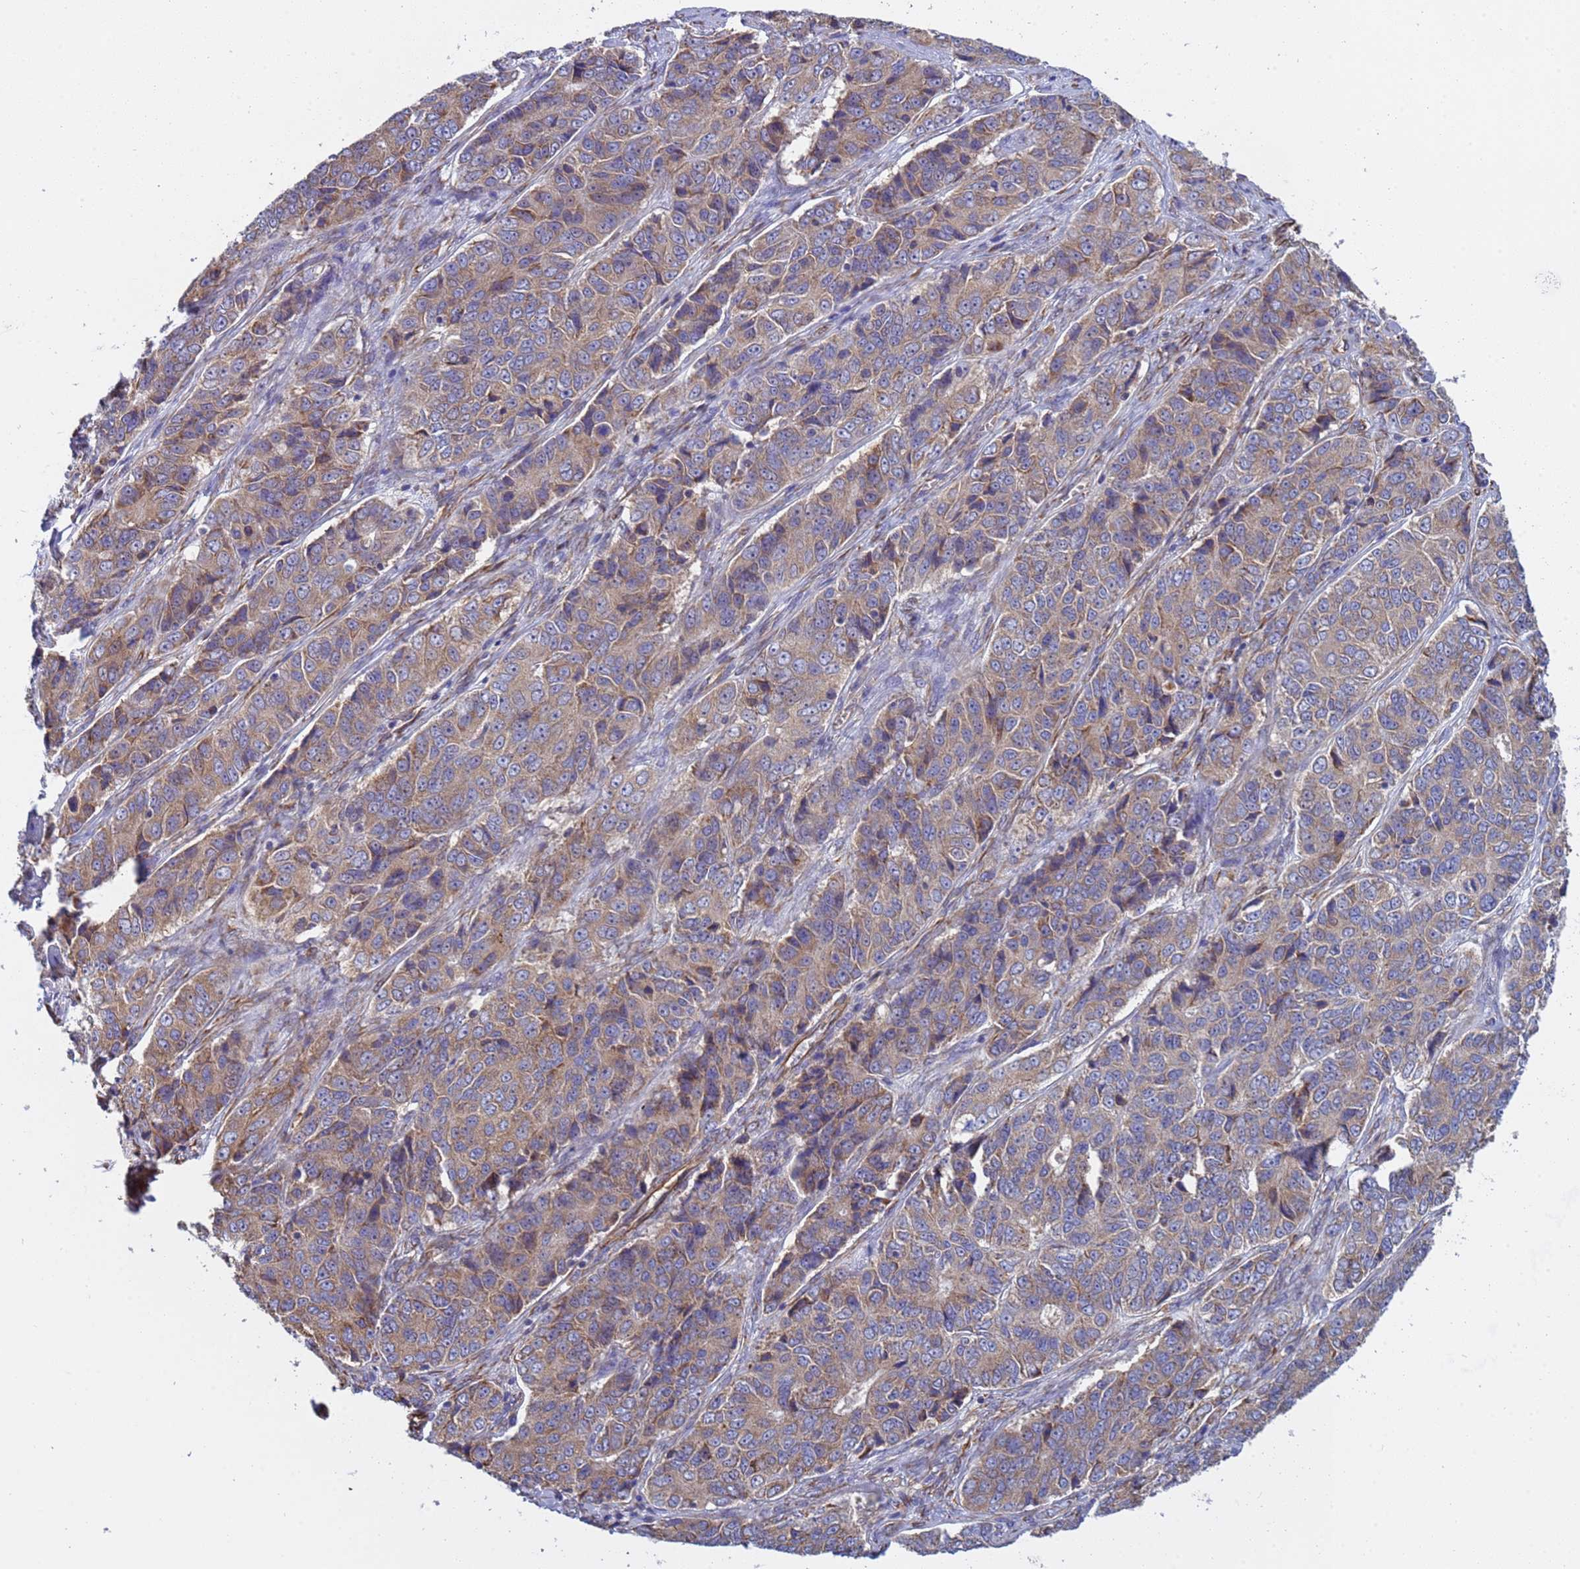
{"staining": {"intensity": "weak", "quantity": ">75%", "location": "cytoplasmic/membranous"}, "tissue": "ovarian cancer", "cell_type": "Tumor cells", "image_type": "cancer", "snomed": [{"axis": "morphology", "description": "Carcinoma, endometroid"}, {"axis": "topography", "description": "Ovary"}], "caption": "DAB (3,3'-diaminobenzidine) immunohistochemical staining of endometroid carcinoma (ovarian) shows weak cytoplasmic/membranous protein expression in approximately >75% of tumor cells. (brown staining indicates protein expression, while blue staining denotes nuclei).", "gene": "NUDT12", "patient": {"sex": "female", "age": 51}}